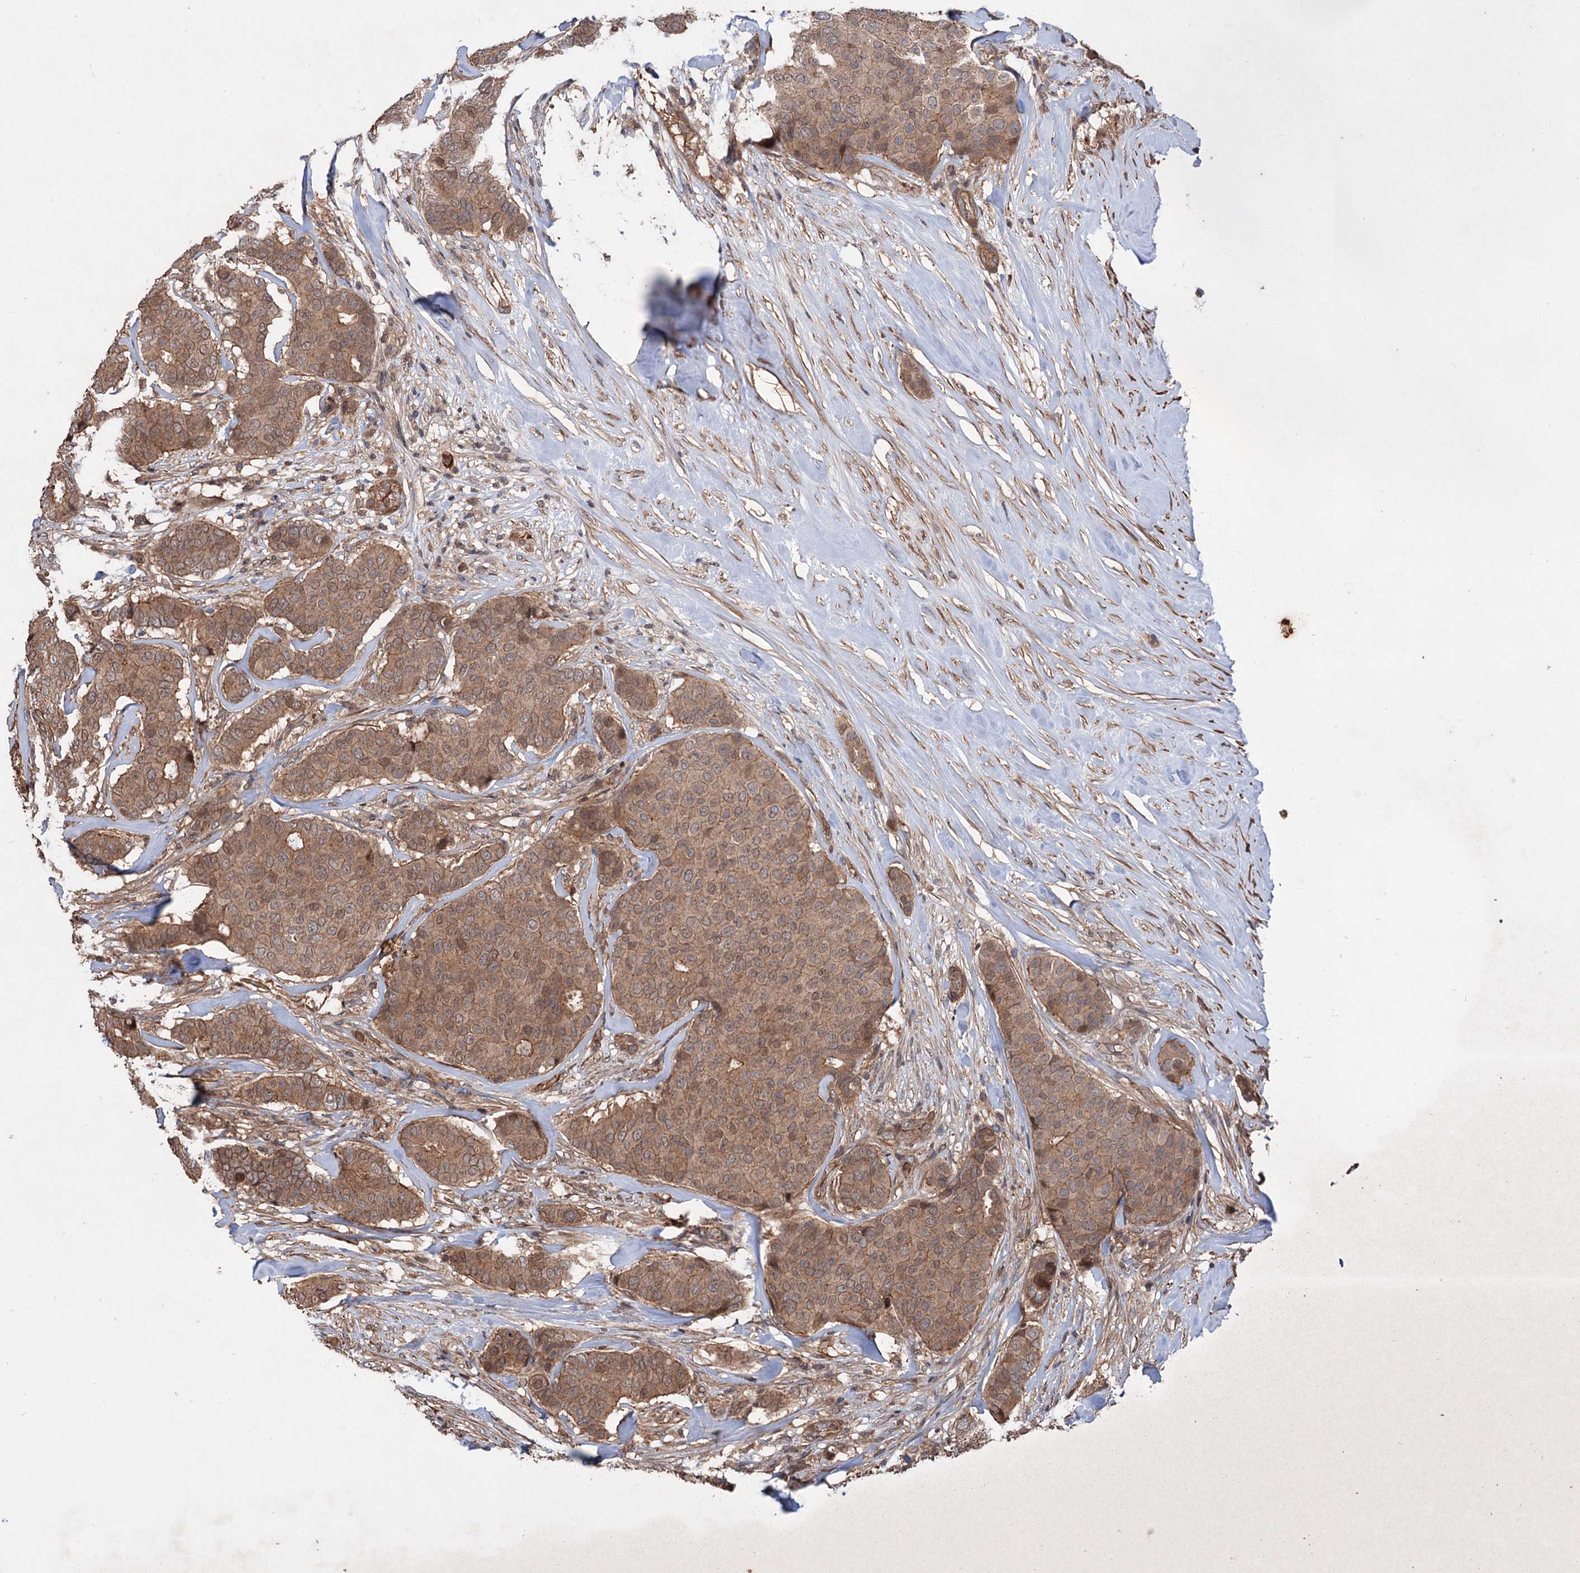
{"staining": {"intensity": "moderate", "quantity": ">75%", "location": "cytoplasmic/membranous,nuclear"}, "tissue": "breast cancer", "cell_type": "Tumor cells", "image_type": "cancer", "snomed": [{"axis": "morphology", "description": "Duct carcinoma"}, {"axis": "topography", "description": "Breast"}], "caption": "The micrograph demonstrates a brown stain indicating the presence of a protein in the cytoplasmic/membranous and nuclear of tumor cells in breast cancer. Nuclei are stained in blue.", "gene": "ADK", "patient": {"sex": "female", "age": 75}}